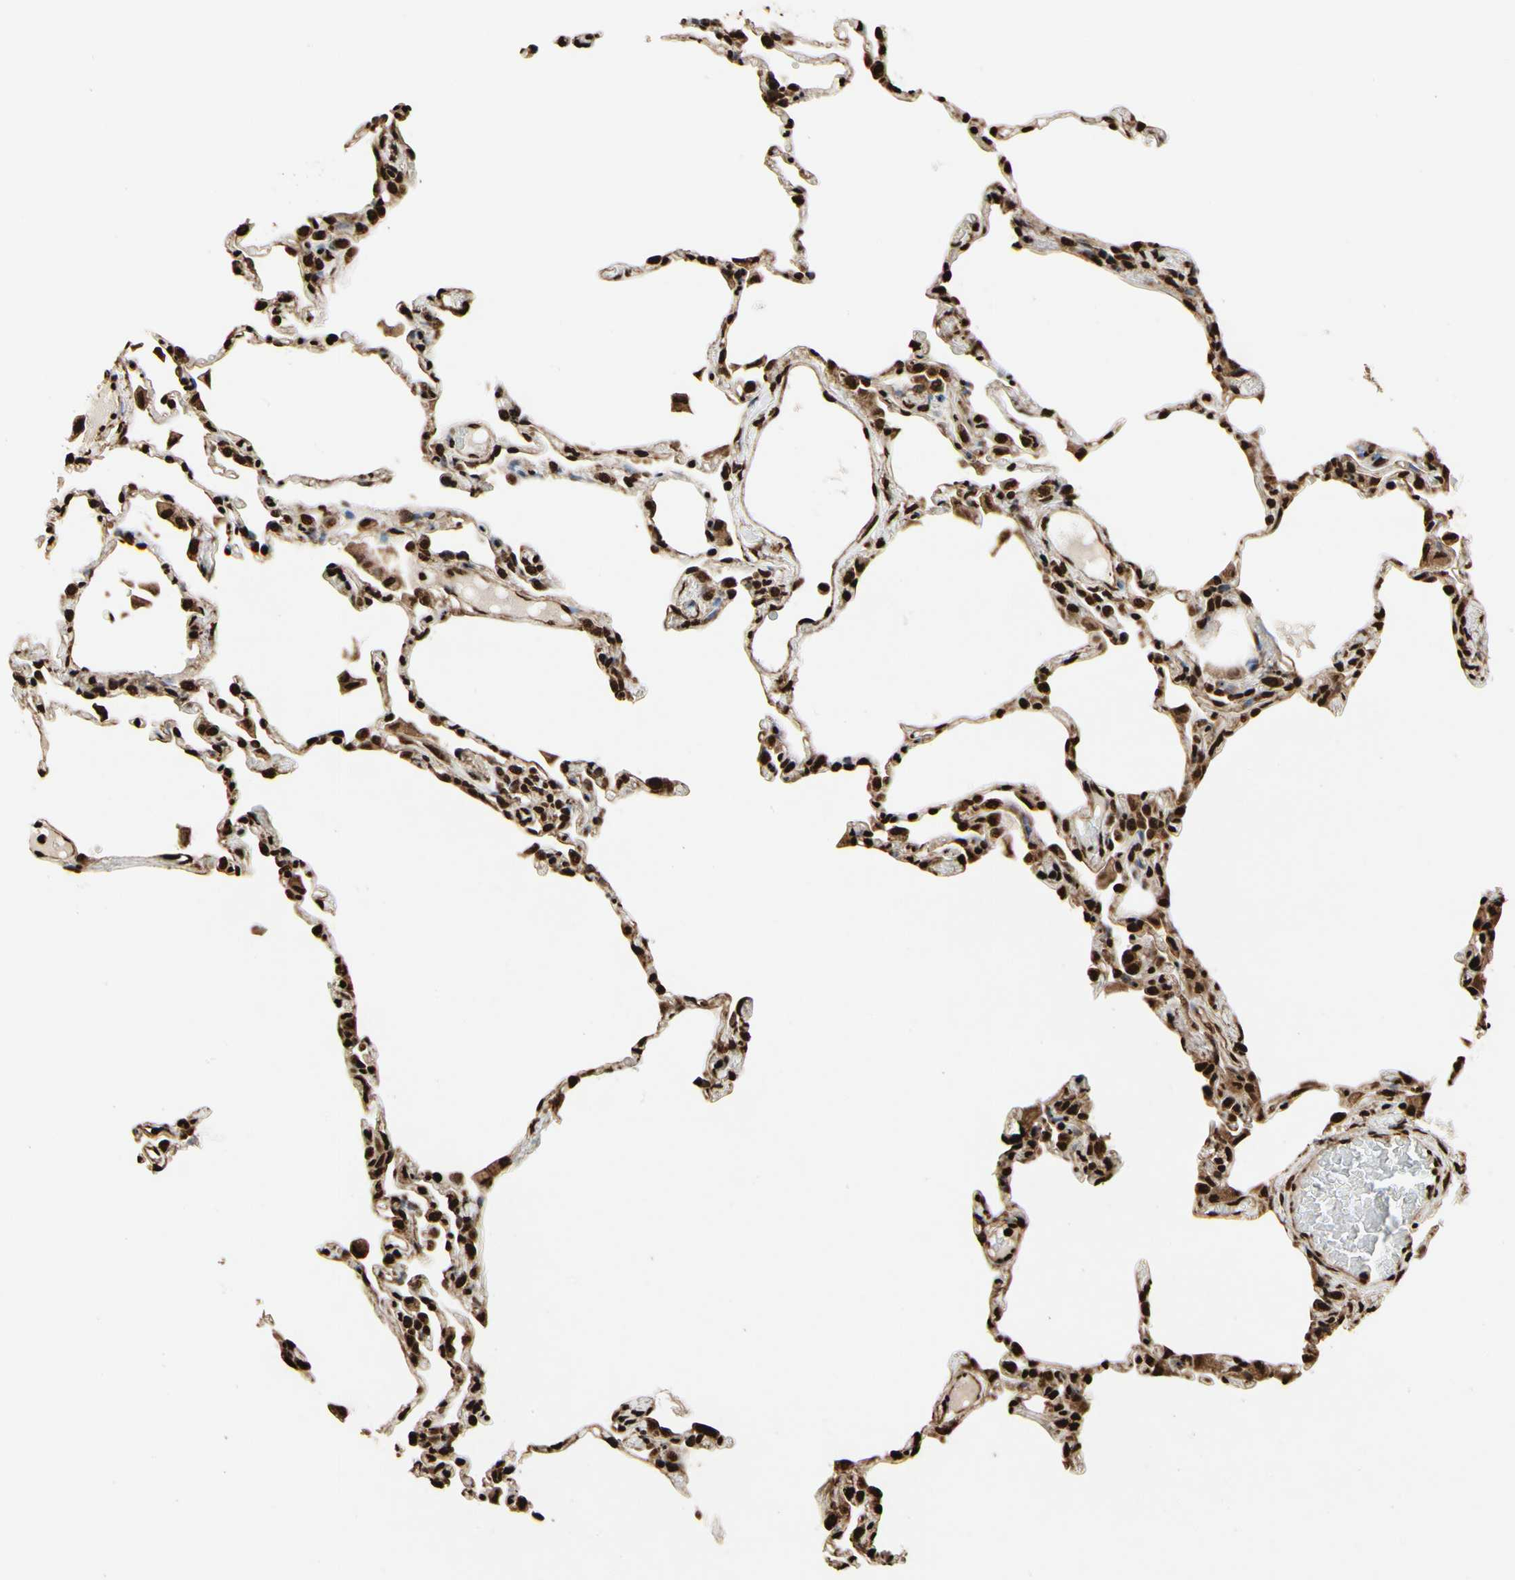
{"staining": {"intensity": "strong", "quantity": ">75%", "location": "cytoplasmic/membranous,nuclear"}, "tissue": "lung", "cell_type": "Alveolar cells", "image_type": "normal", "snomed": [{"axis": "morphology", "description": "Normal tissue, NOS"}, {"axis": "topography", "description": "Lung"}], "caption": "High-magnification brightfield microscopy of unremarkable lung stained with DAB (3,3'-diaminobenzidine) (brown) and counterstained with hematoxylin (blue). alveolar cells exhibit strong cytoplasmic/membranous,nuclear expression is present in about>75% of cells.", "gene": "HNRNPK", "patient": {"sex": "female", "age": 49}}